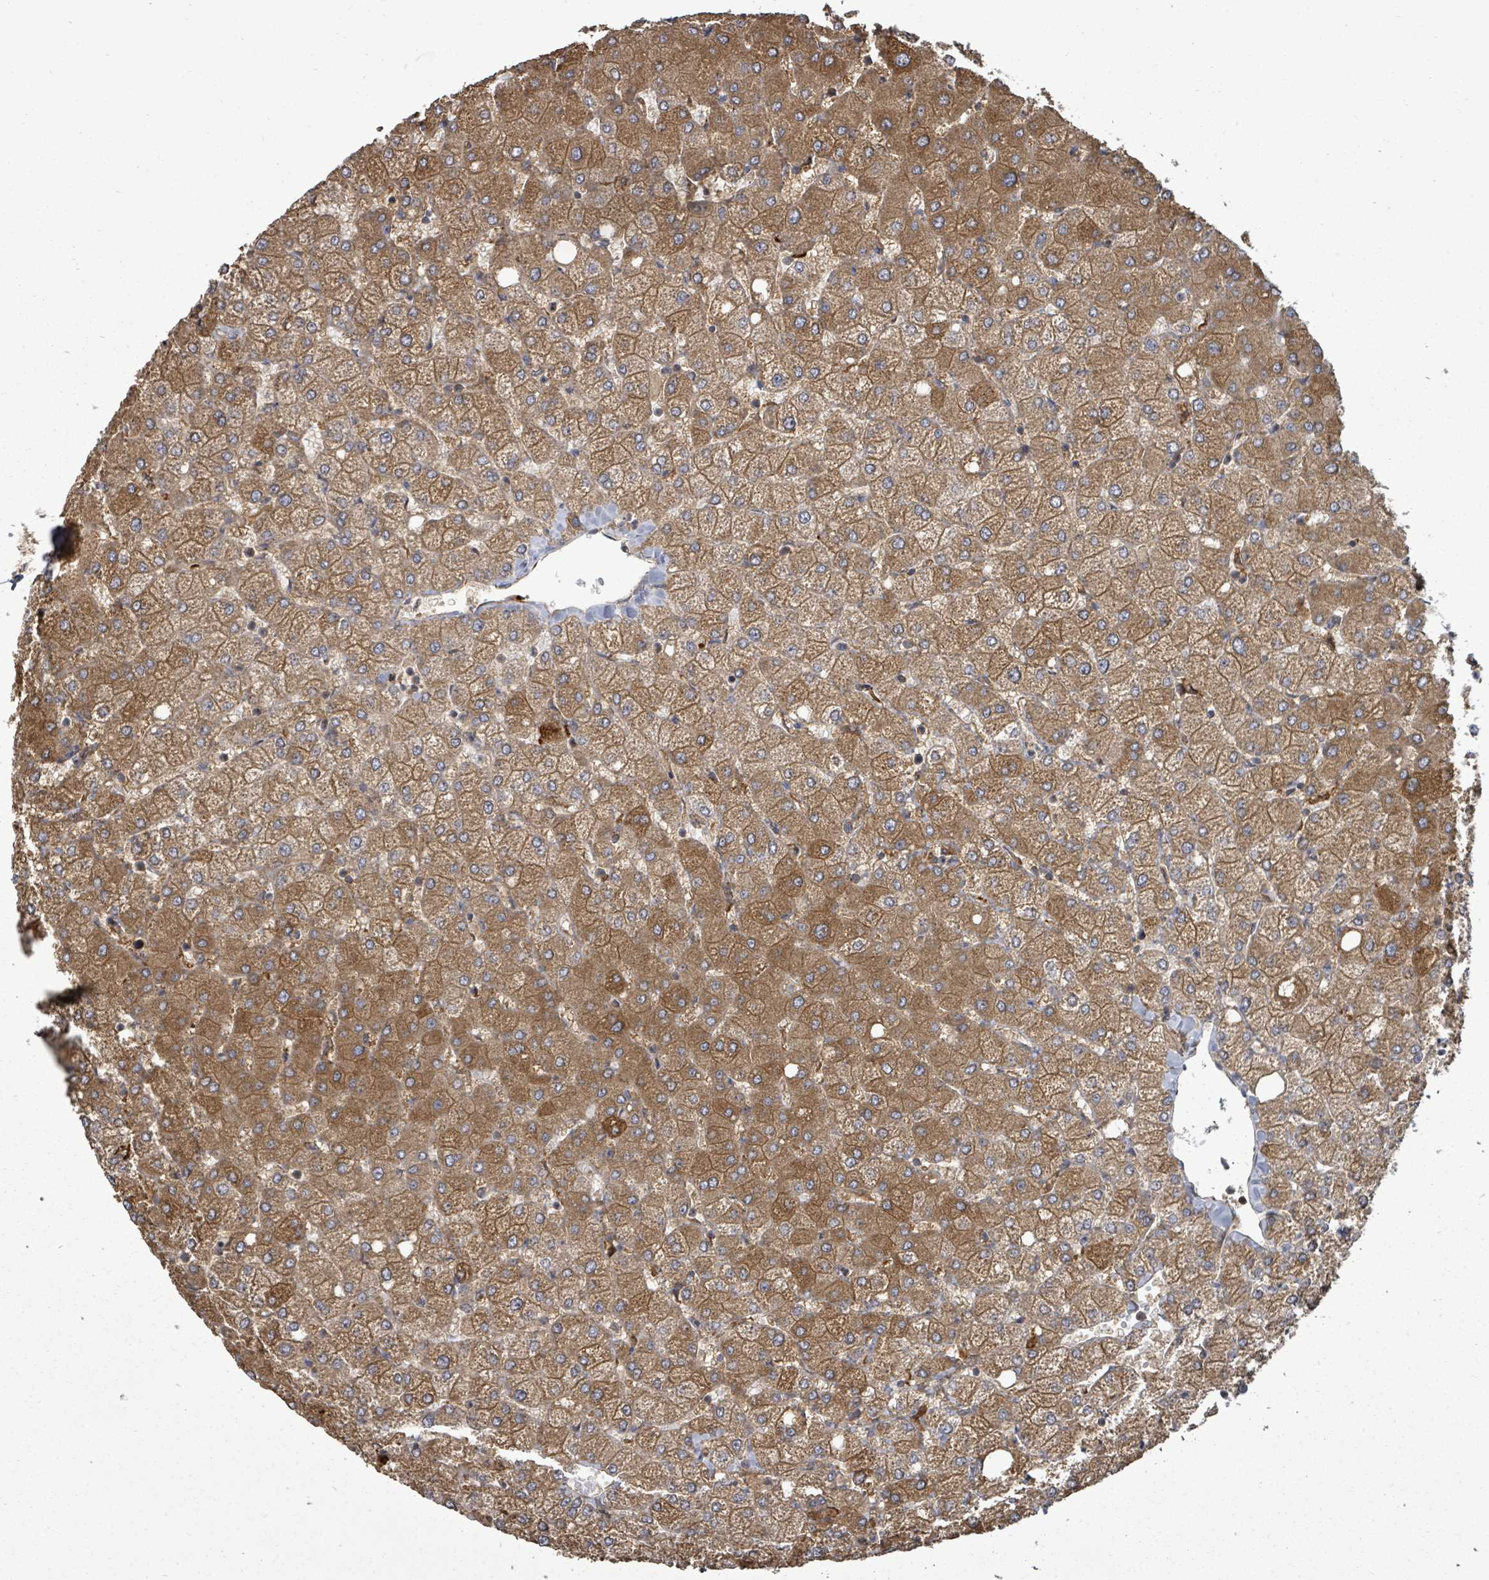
{"staining": {"intensity": "weak", "quantity": ">75%", "location": "cytoplasmic/membranous"}, "tissue": "liver", "cell_type": "Cholangiocytes", "image_type": "normal", "snomed": [{"axis": "morphology", "description": "Normal tissue, NOS"}, {"axis": "topography", "description": "Liver"}], "caption": "A brown stain shows weak cytoplasmic/membranous staining of a protein in cholangiocytes of benign human liver. (Brightfield microscopy of DAB IHC at high magnification).", "gene": "EIF3CL", "patient": {"sex": "female", "age": 54}}